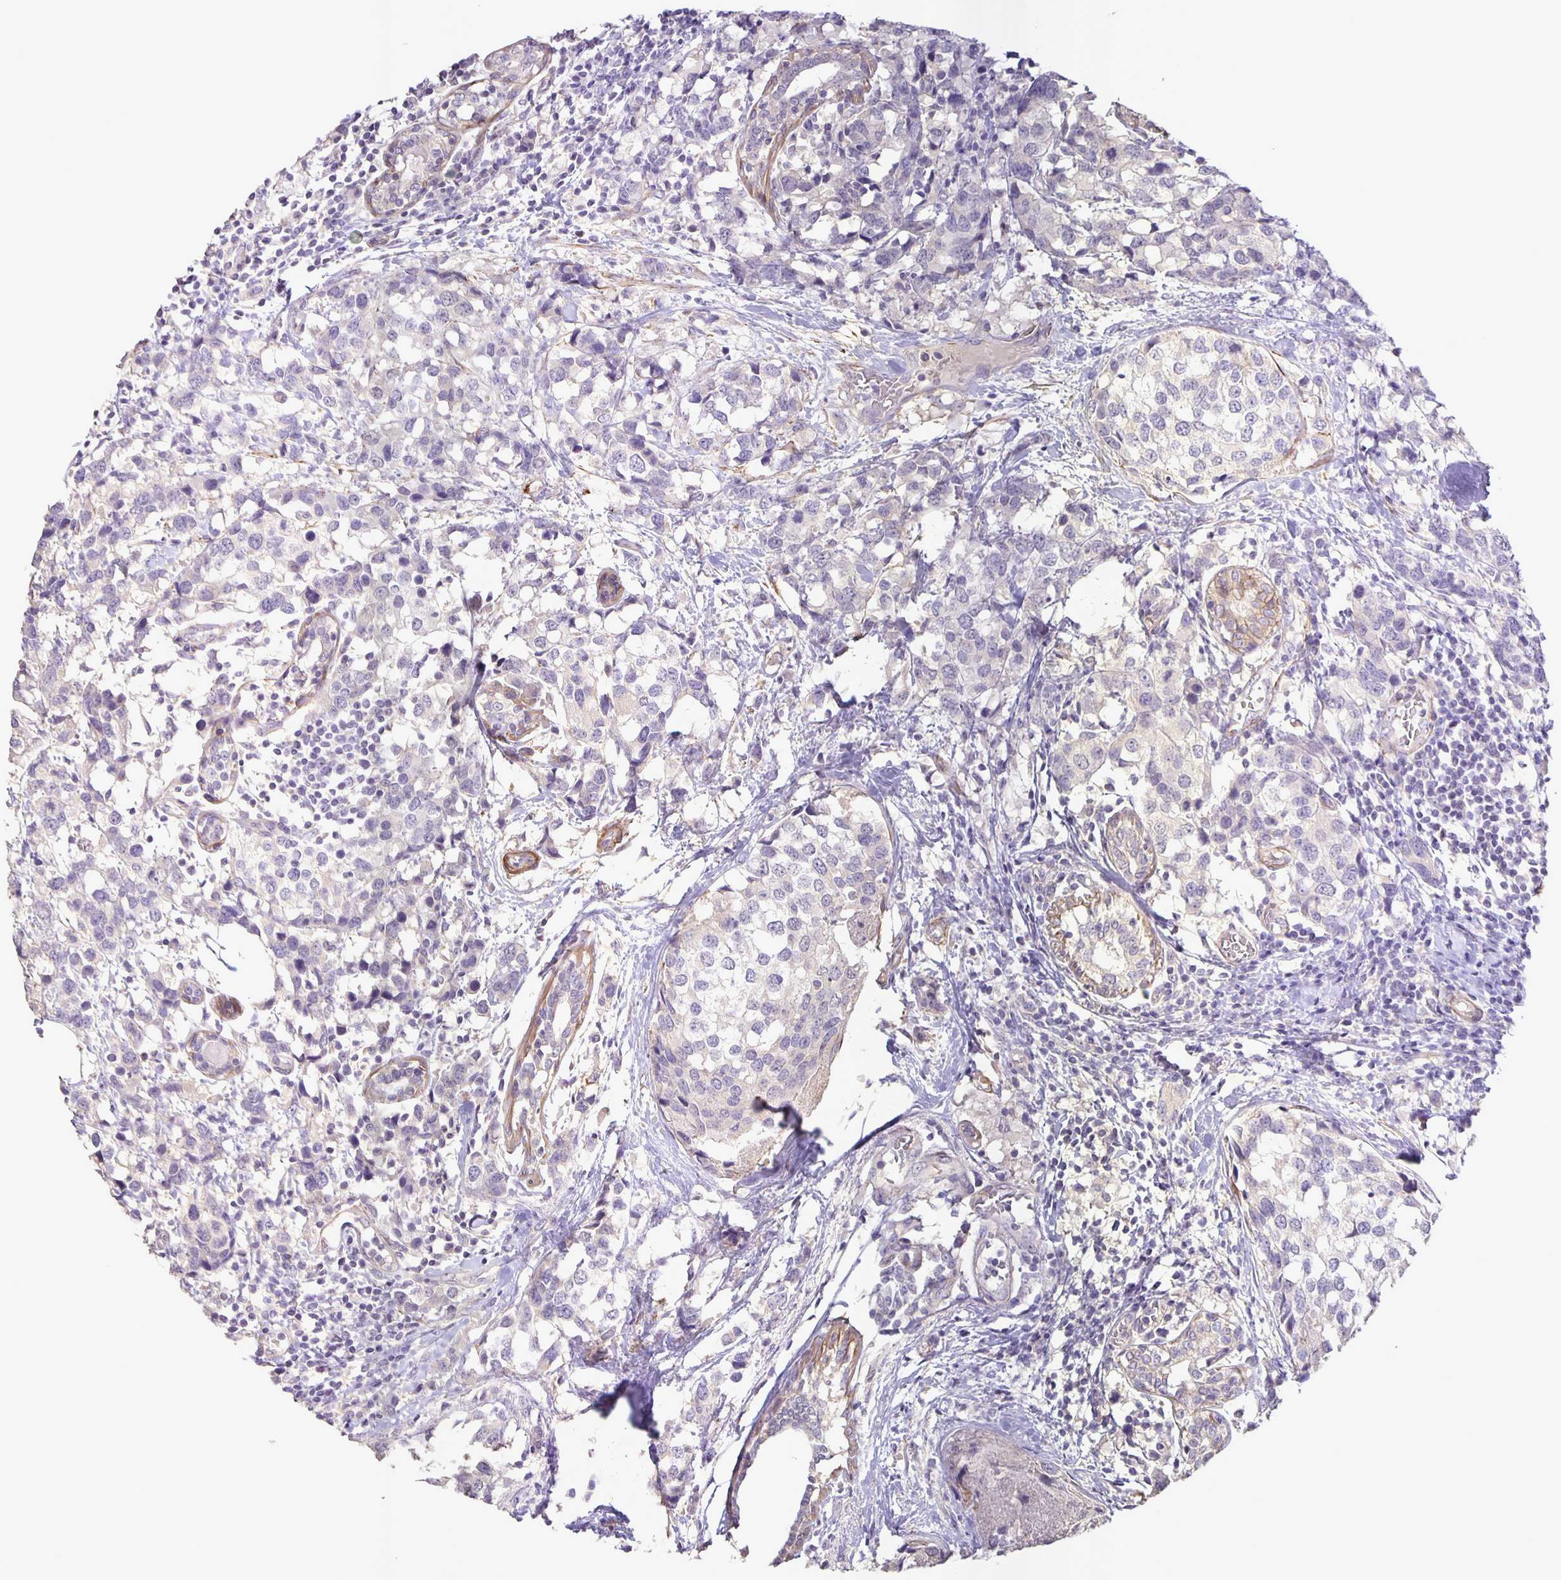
{"staining": {"intensity": "negative", "quantity": "none", "location": "none"}, "tissue": "breast cancer", "cell_type": "Tumor cells", "image_type": "cancer", "snomed": [{"axis": "morphology", "description": "Lobular carcinoma"}, {"axis": "topography", "description": "Breast"}], "caption": "Immunohistochemical staining of breast lobular carcinoma reveals no significant positivity in tumor cells. The staining was performed using DAB (3,3'-diaminobenzidine) to visualize the protein expression in brown, while the nuclei were stained in blue with hematoxylin (Magnification: 20x).", "gene": "SRCIN1", "patient": {"sex": "female", "age": 59}}